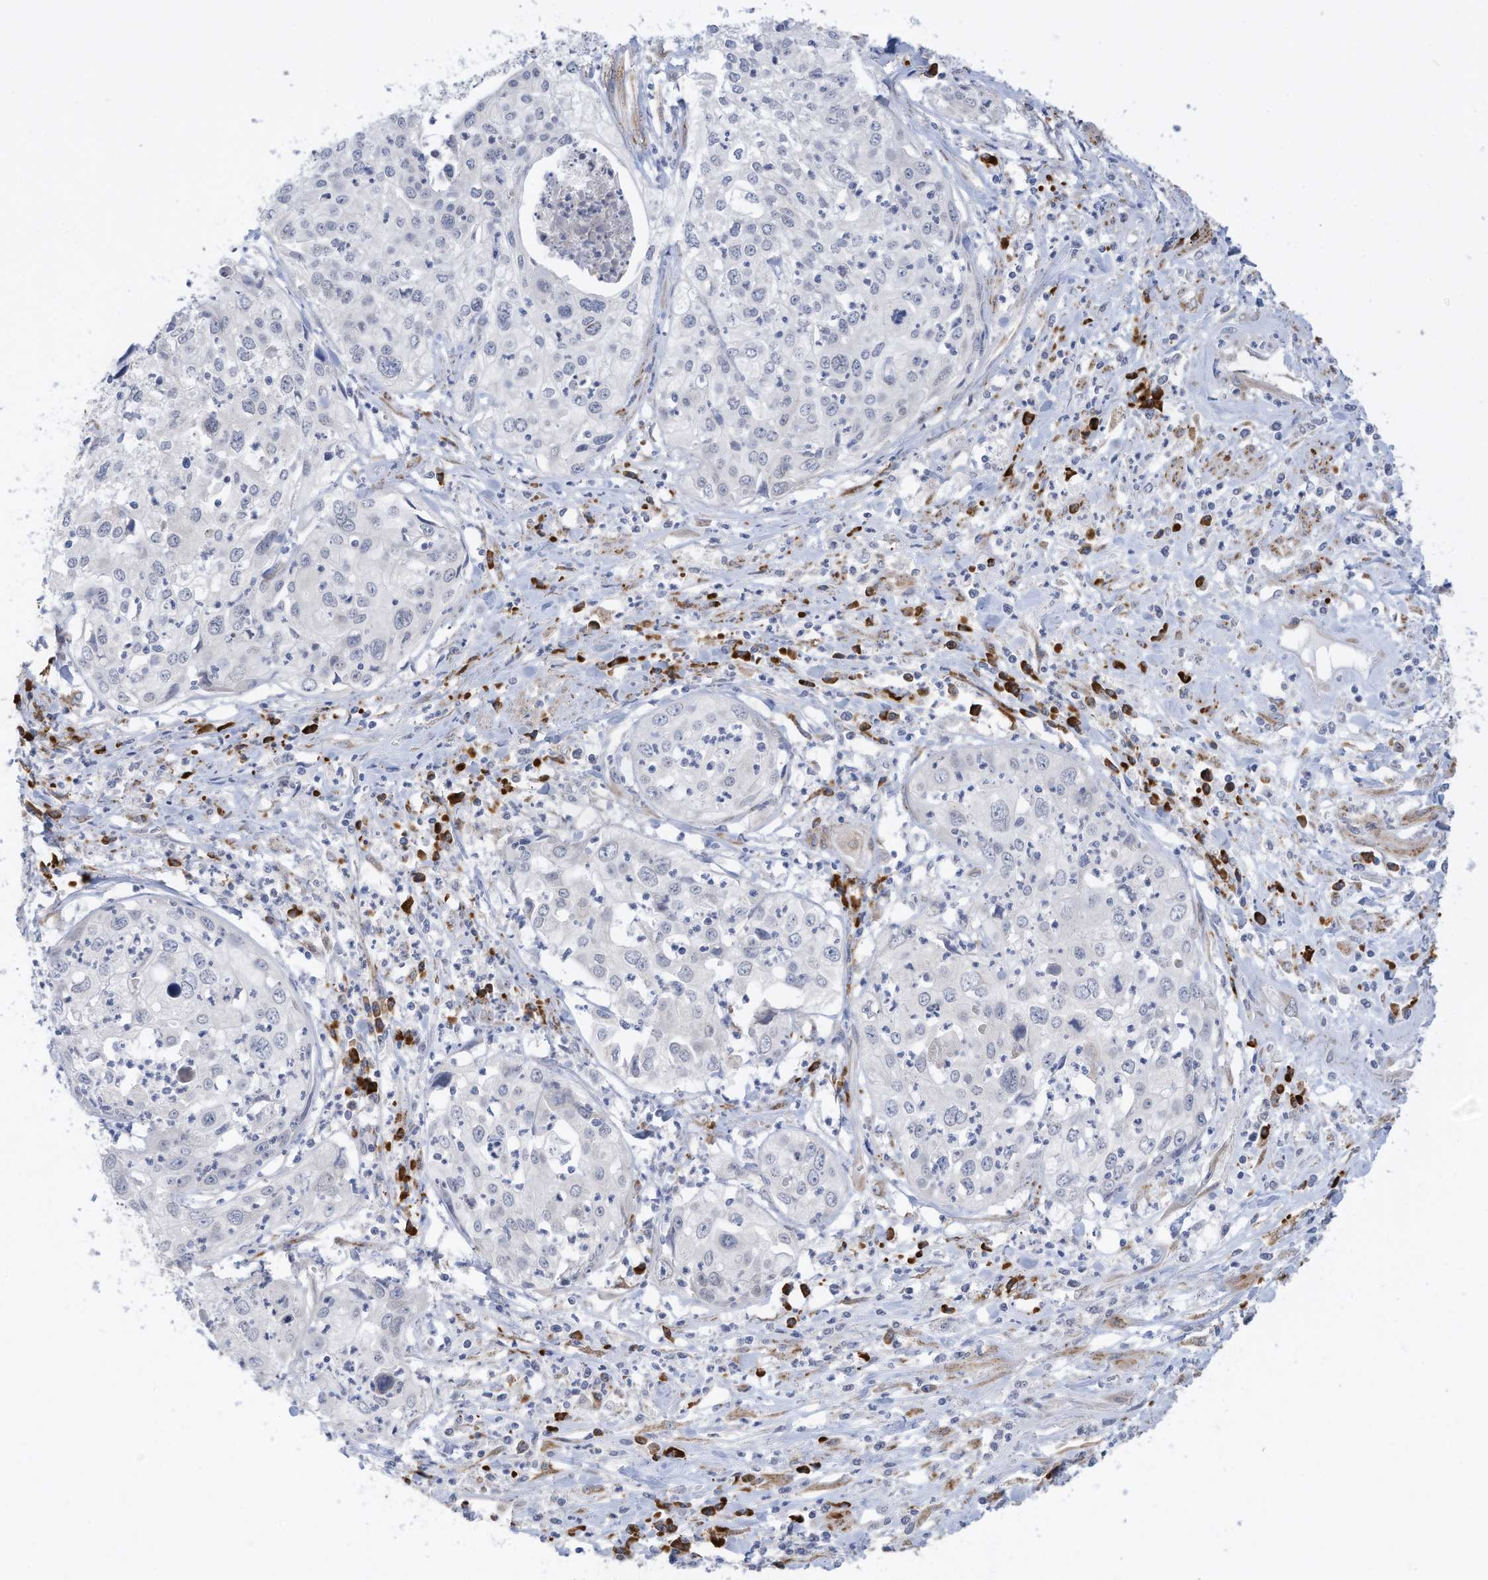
{"staining": {"intensity": "negative", "quantity": "none", "location": "none"}, "tissue": "cervical cancer", "cell_type": "Tumor cells", "image_type": "cancer", "snomed": [{"axis": "morphology", "description": "Squamous cell carcinoma, NOS"}, {"axis": "topography", "description": "Cervix"}], "caption": "A micrograph of human cervical cancer (squamous cell carcinoma) is negative for staining in tumor cells.", "gene": "ZNF292", "patient": {"sex": "female", "age": 31}}